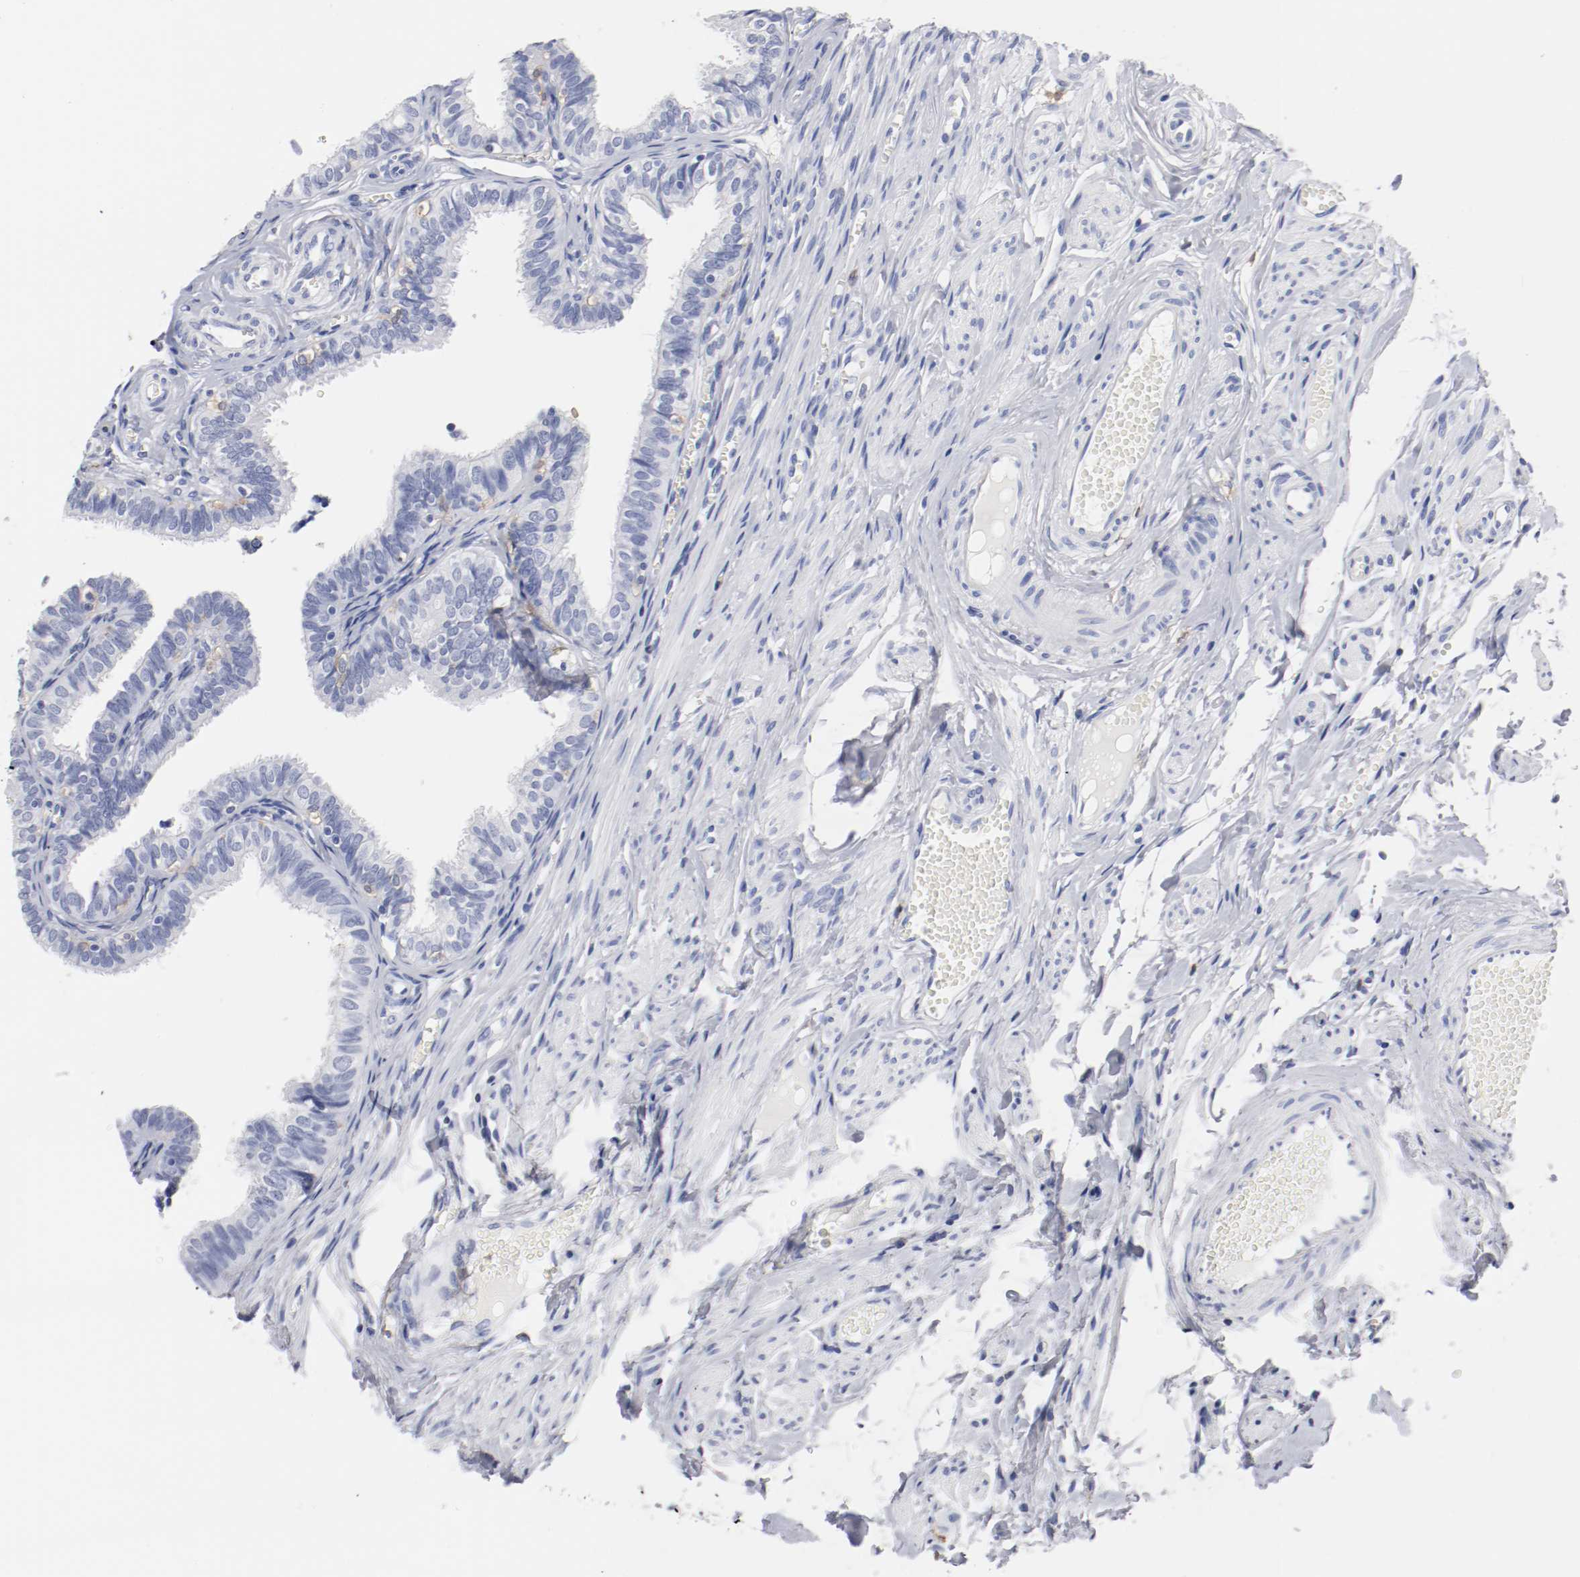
{"staining": {"intensity": "negative", "quantity": "none", "location": "none"}, "tissue": "fallopian tube", "cell_type": "Glandular cells", "image_type": "normal", "snomed": [{"axis": "morphology", "description": "Normal tissue, NOS"}, {"axis": "topography", "description": "Fallopian tube"}], "caption": "IHC histopathology image of unremarkable human fallopian tube stained for a protein (brown), which displays no expression in glandular cells. The staining is performed using DAB brown chromogen with nuclei counter-stained in using hematoxylin.", "gene": "ITGAX", "patient": {"sex": "female", "age": 46}}